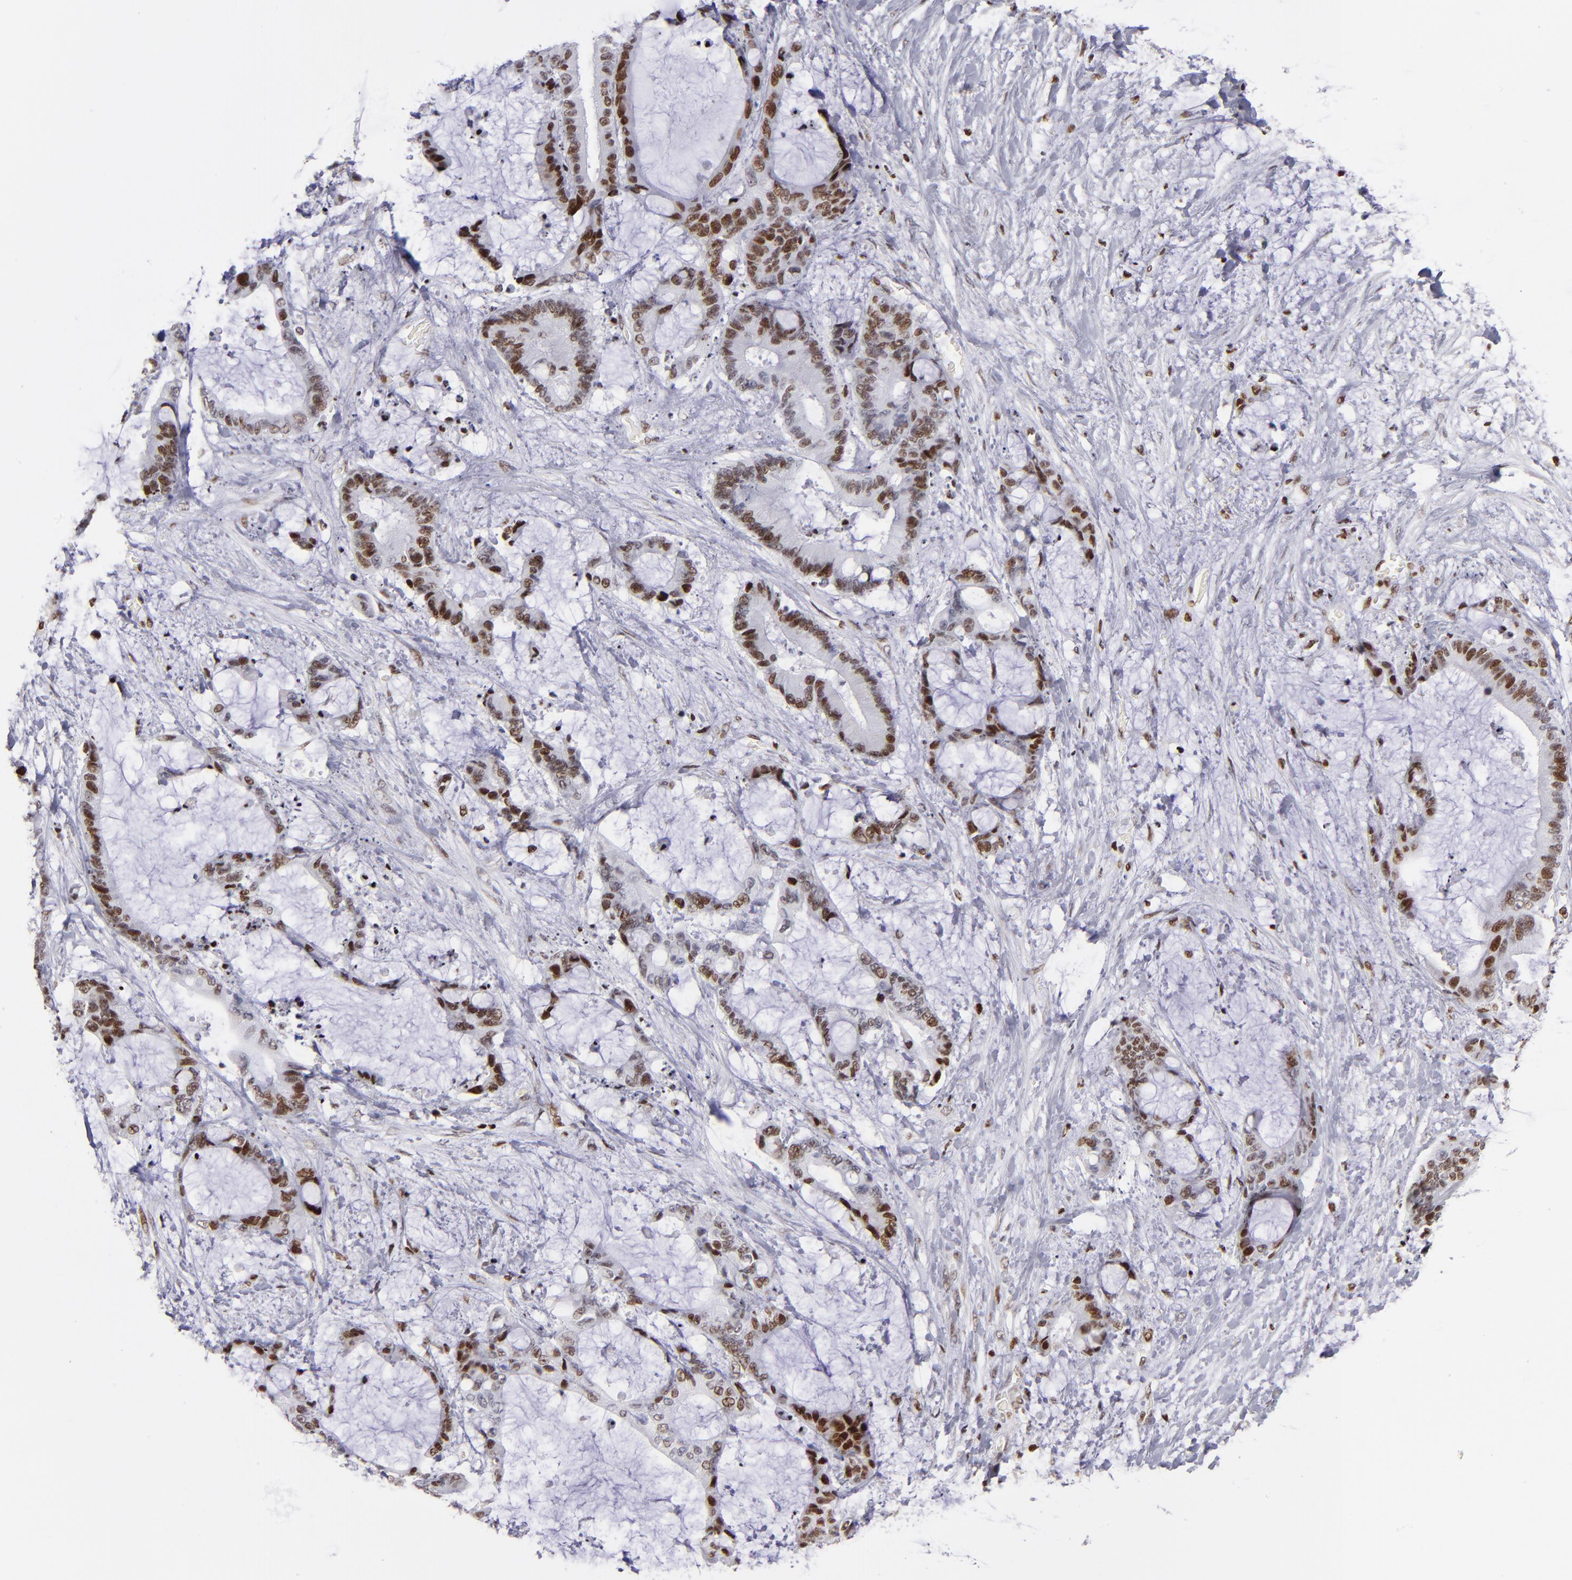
{"staining": {"intensity": "strong", "quantity": ">75%", "location": "nuclear"}, "tissue": "liver cancer", "cell_type": "Tumor cells", "image_type": "cancer", "snomed": [{"axis": "morphology", "description": "Cholangiocarcinoma"}, {"axis": "topography", "description": "Liver"}], "caption": "Liver cancer (cholangiocarcinoma) stained with DAB IHC displays high levels of strong nuclear expression in about >75% of tumor cells.", "gene": "POLA1", "patient": {"sex": "female", "age": 73}}